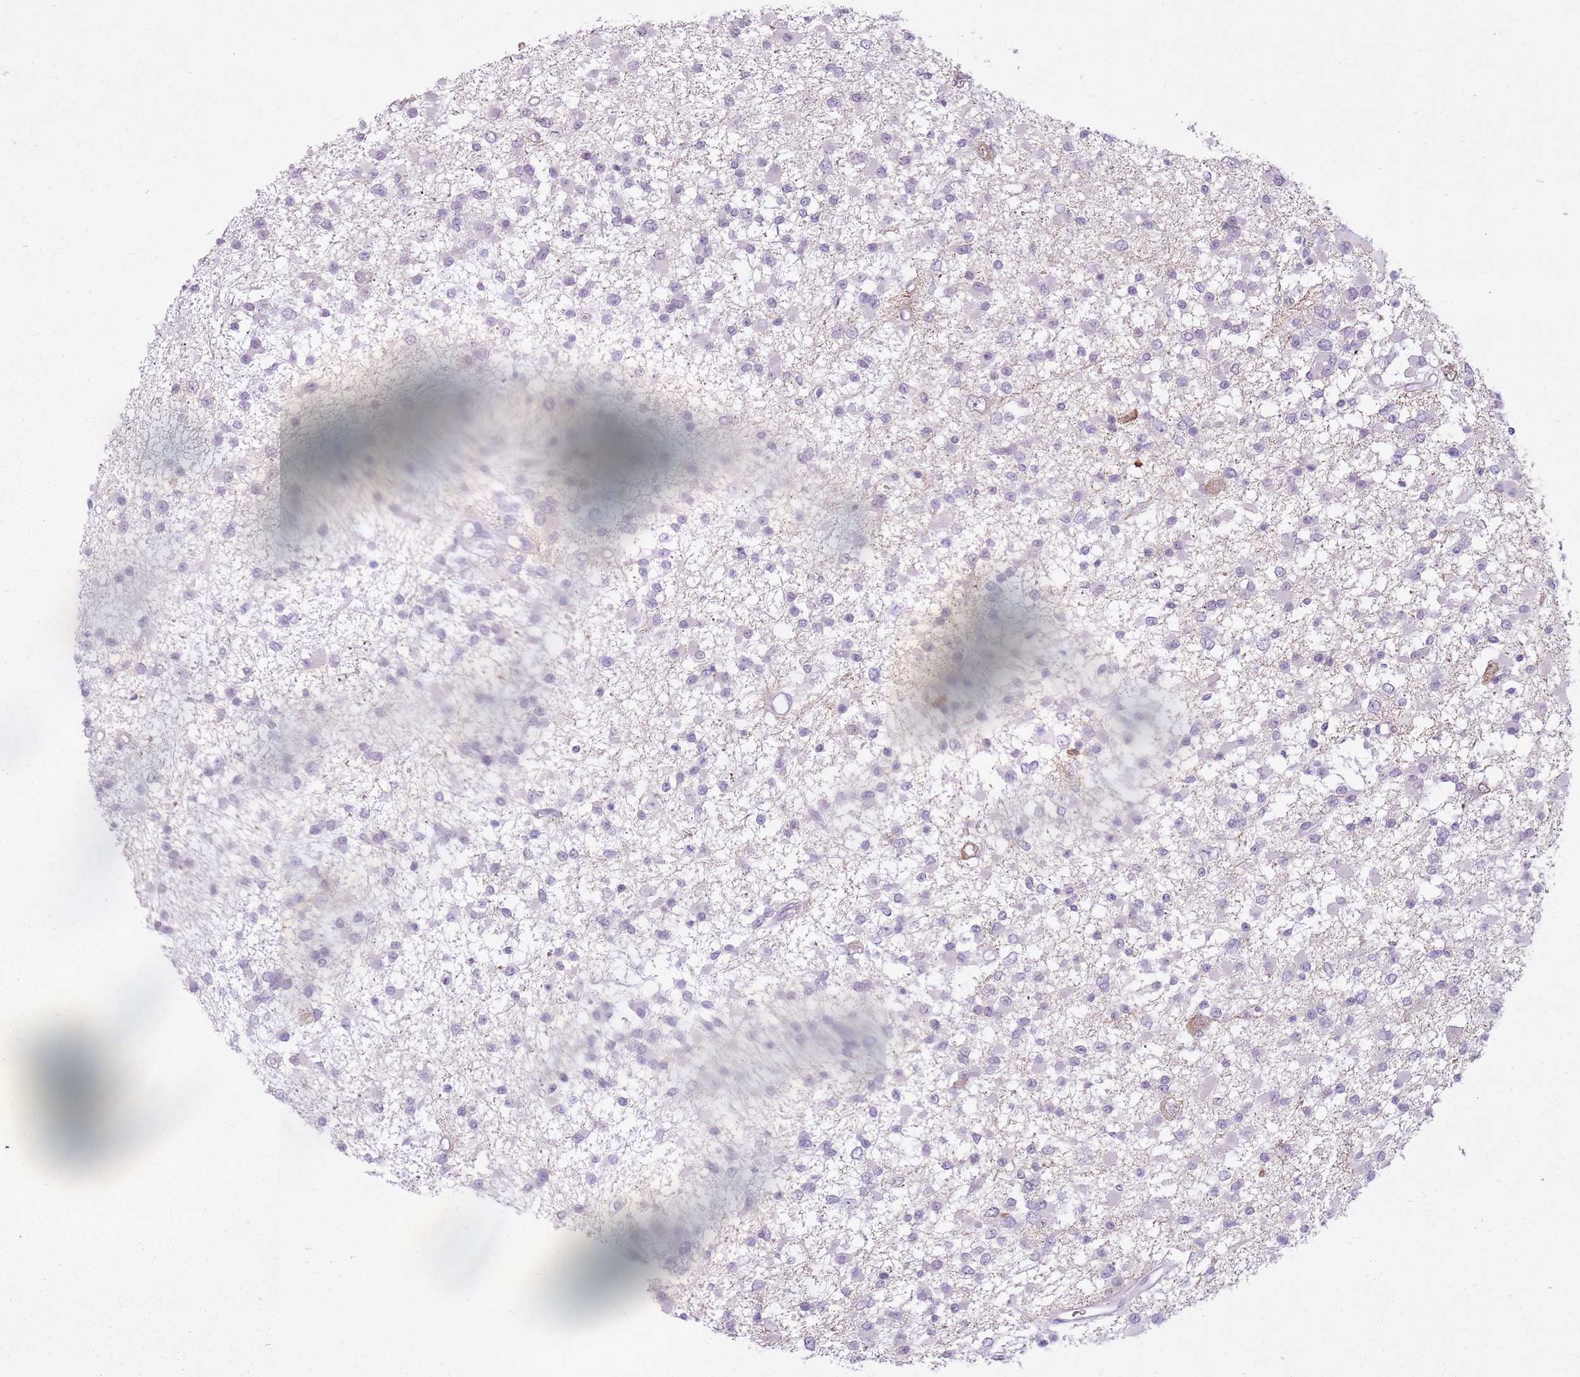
{"staining": {"intensity": "negative", "quantity": "none", "location": "none"}, "tissue": "glioma", "cell_type": "Tumor cells", "image_type": "cancer", "snomed": [{"axis": "morphology", "description": "Glioma, malignant, Low grade"}, {"axis": "topography", "description": "Brain"}], "caption": "Malignant glioma (low-grade) stained for a protein using immunohistochemistry (IHC) shows no positivity tumor cells.", "gene": "RFX4", "patient": {"sex": "female", "age": 22}}